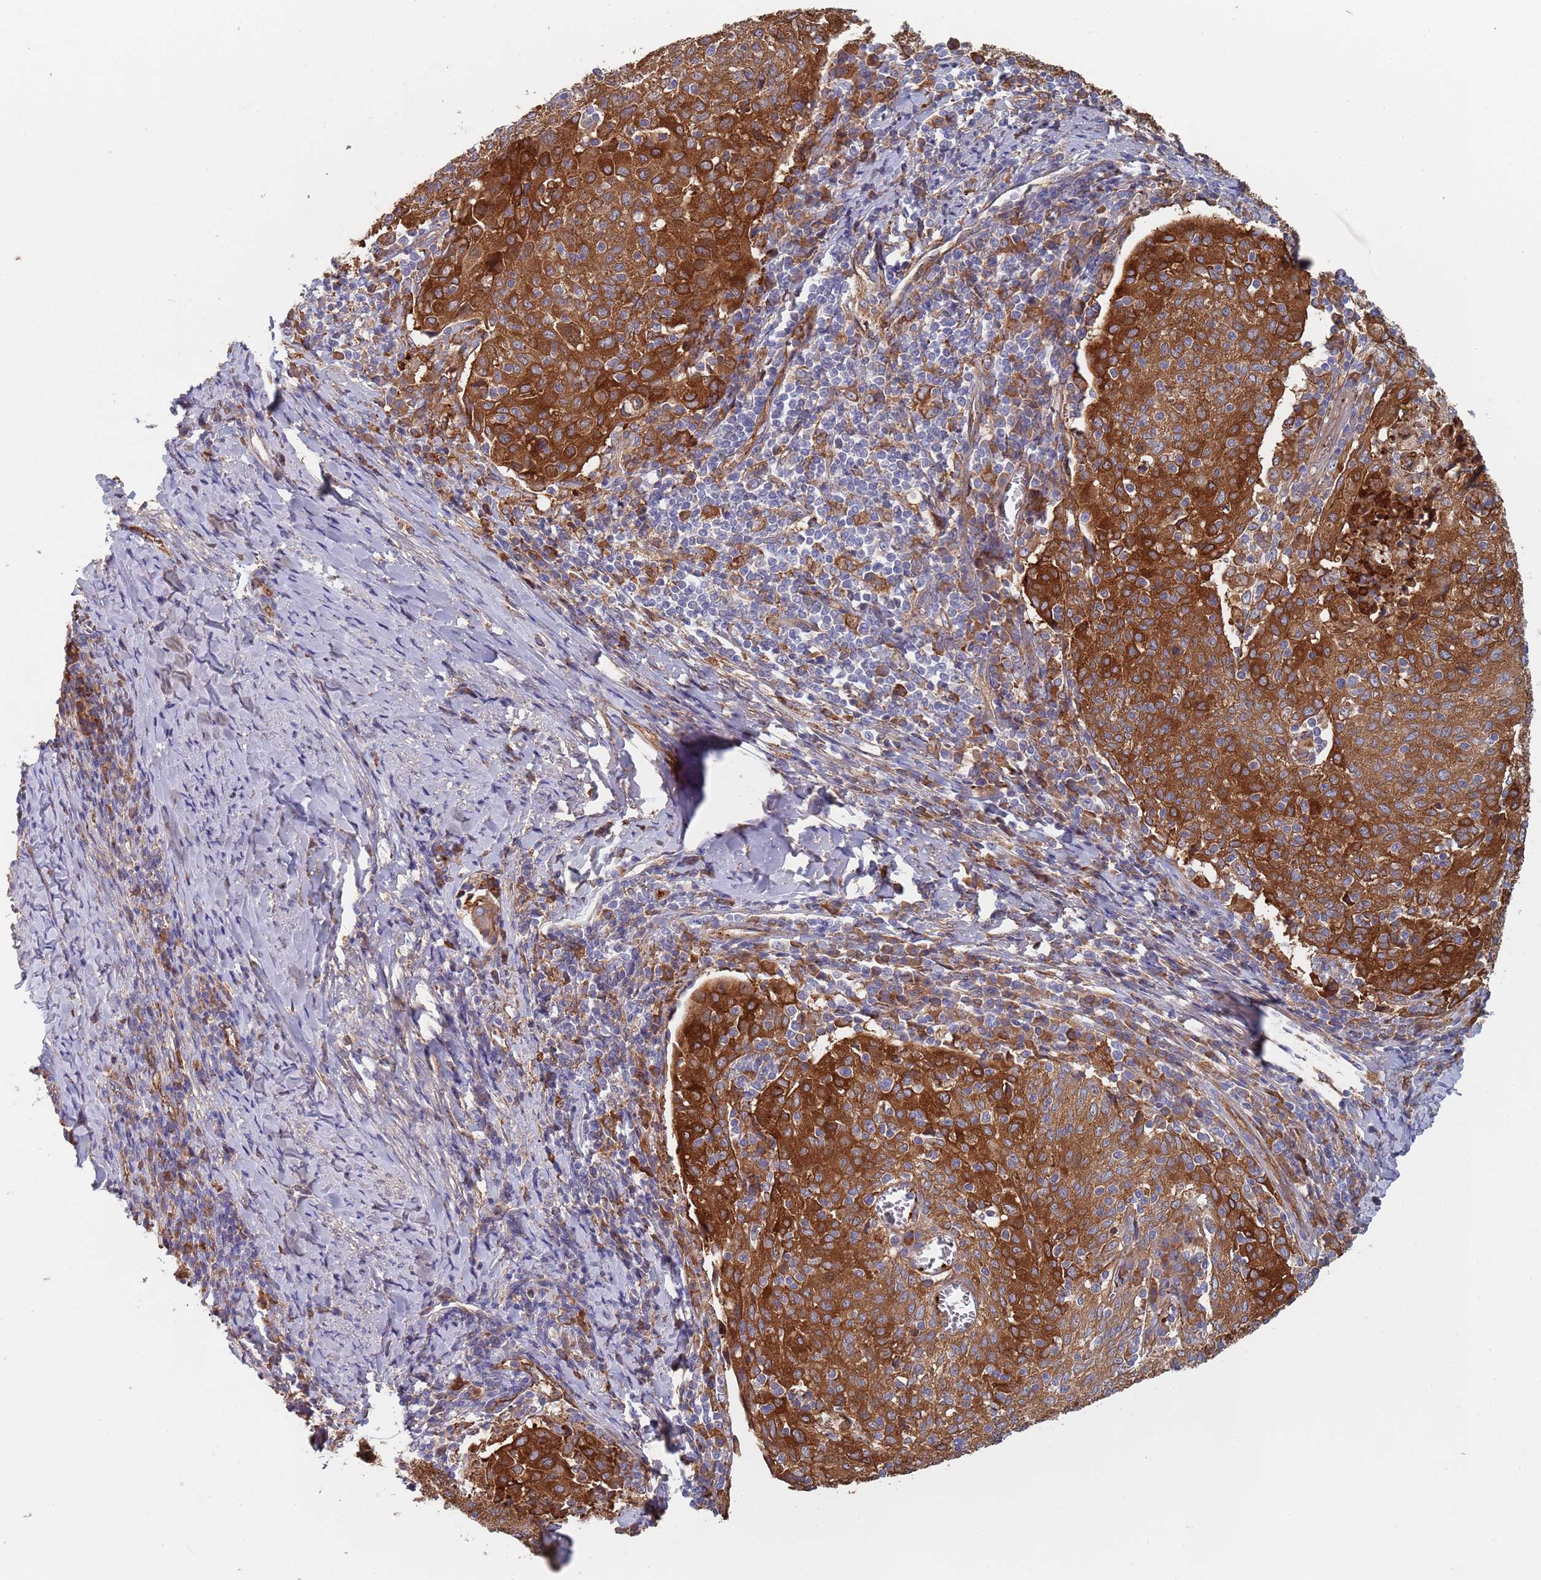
{"staining": {"intensity": "strong", "quantity": ">75%", "location": "cytoplasmic/membranous"}, "tissue": "cervical cancer", "cell_type": "Tumor cells", "image_type": "cancer", "snomed": [{"axis": "morphology", "description": "Squamous cell carcinoma, NOS"}, {"axis": "topography", "description": "Cervix"}], "caption": "Tumor cells demonstrate high levels of strong cytoplasmic/membranous positivity in about >75% of cells in squamous cell carcinoma (cervical).", "gene": "DCUN1D3", "patient": {"sex": "female", "age": 52}}